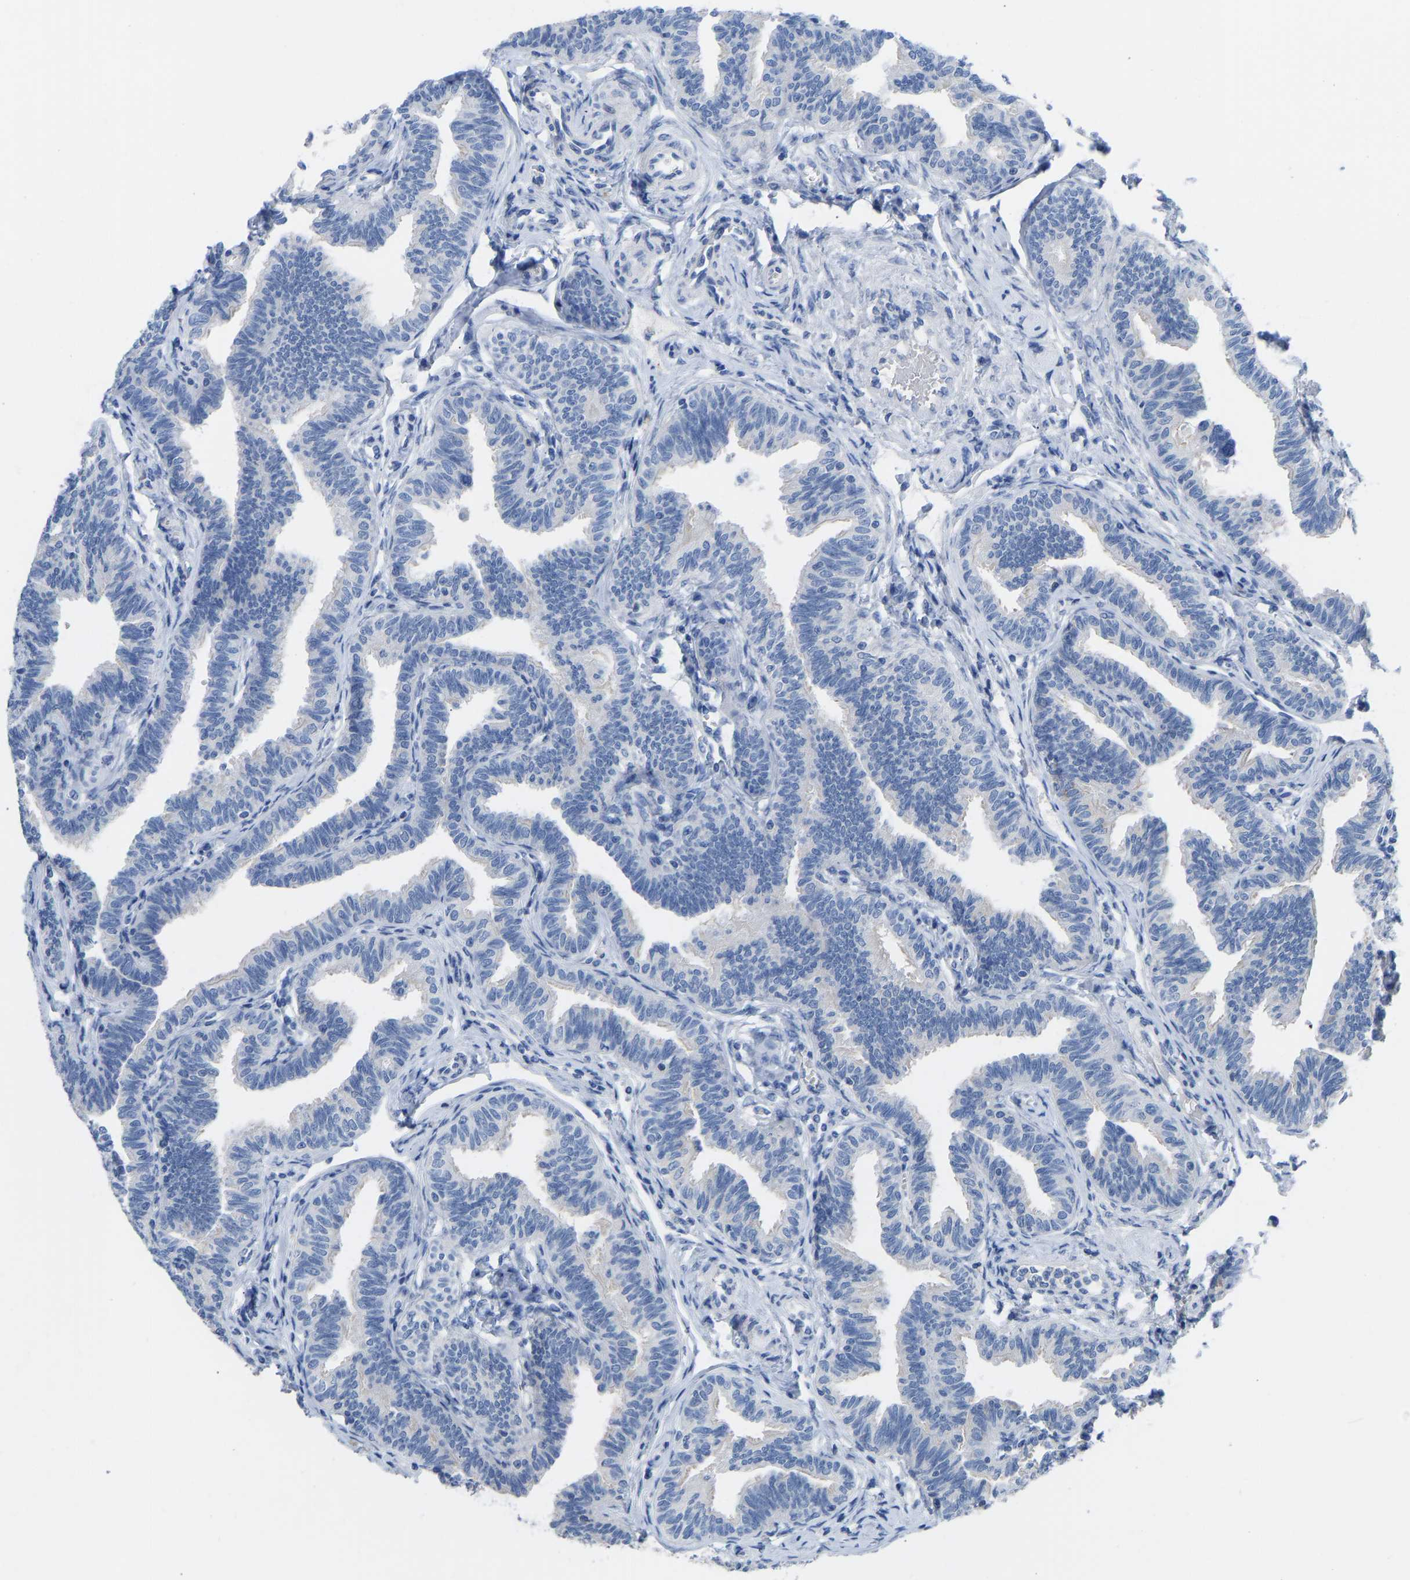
{"staining": {"intensity": "negative", "quantity": "none", "location": "none"}, "tissue": "fallopian tube", "cell_type": "Glandular cells", "image_type": "normal", "snomed": [{"axis": "morphology", "description": "Normal tissue, NOS"}, {"axis": "topography", "description": "Fallopian tube"}, {"axis": "topography", "description": "Ovary"}], "caption": "Immunohistochemical staining of unremarkable human fallopian tube displays no significant expression in glandular cells.", "gene": "OLIG2", "patient": {"sex": "female", "age": 23}}